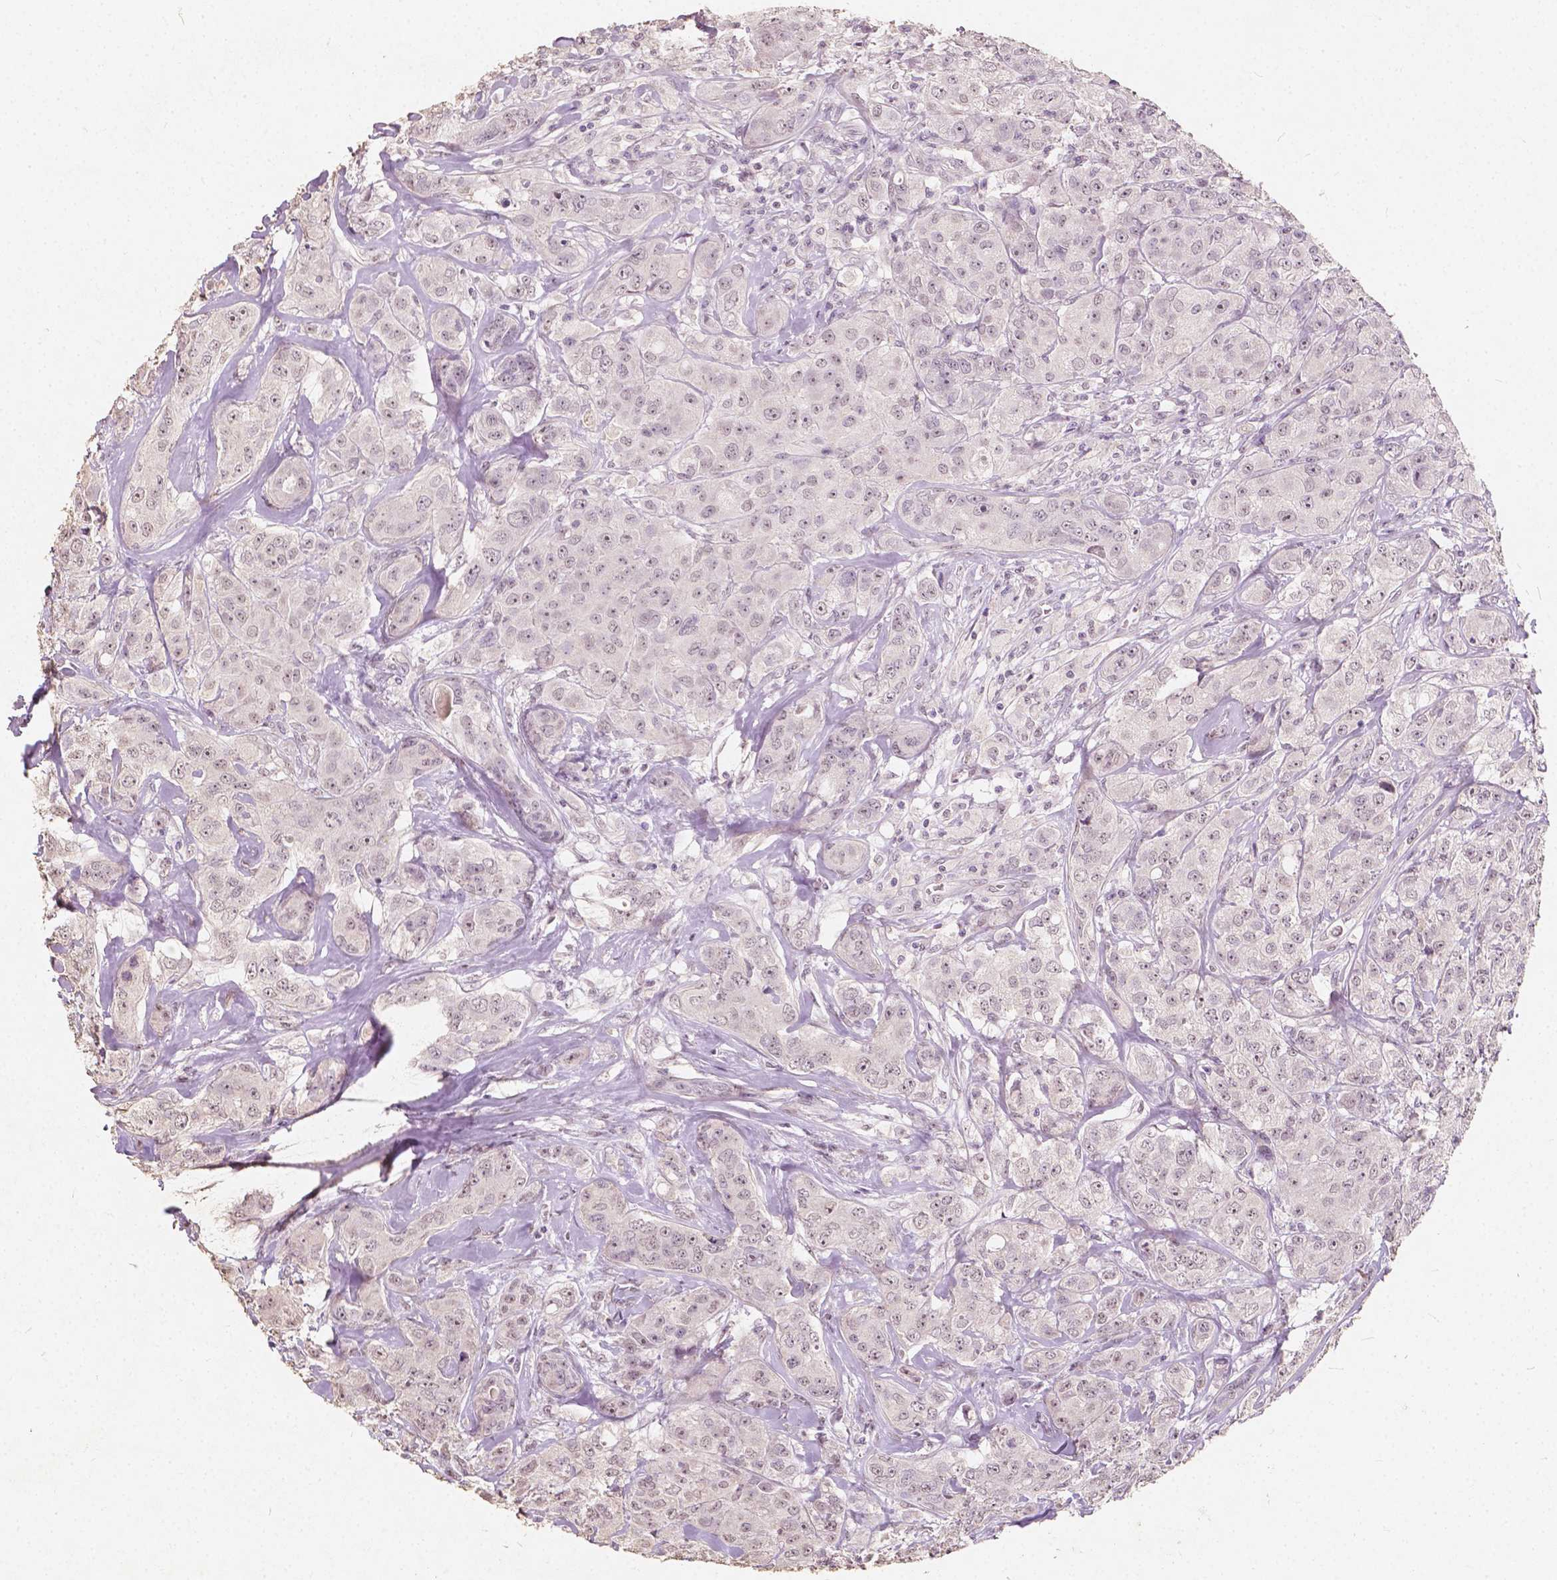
{"staining": {"intensity": "weak", "quantity": "25%-75%", "location": "nuclear"}, "tissue": "breast cancer", "cell_type": "Tumor cells", "image_type": "cancer", "snomed": [{"axis": "morphology", "description": "Duct carcinoma"}, {"axis": "topography", "description": "Breast"}], "caption": "Weak nuclear expression for a protein is identified in approximately 25%-75% of tumor cells of breast cancer (intraductal carcinoma) using immunohistochemistry.", "gene": "SOX15", "patient": {"sex": "female", "age": 43}}